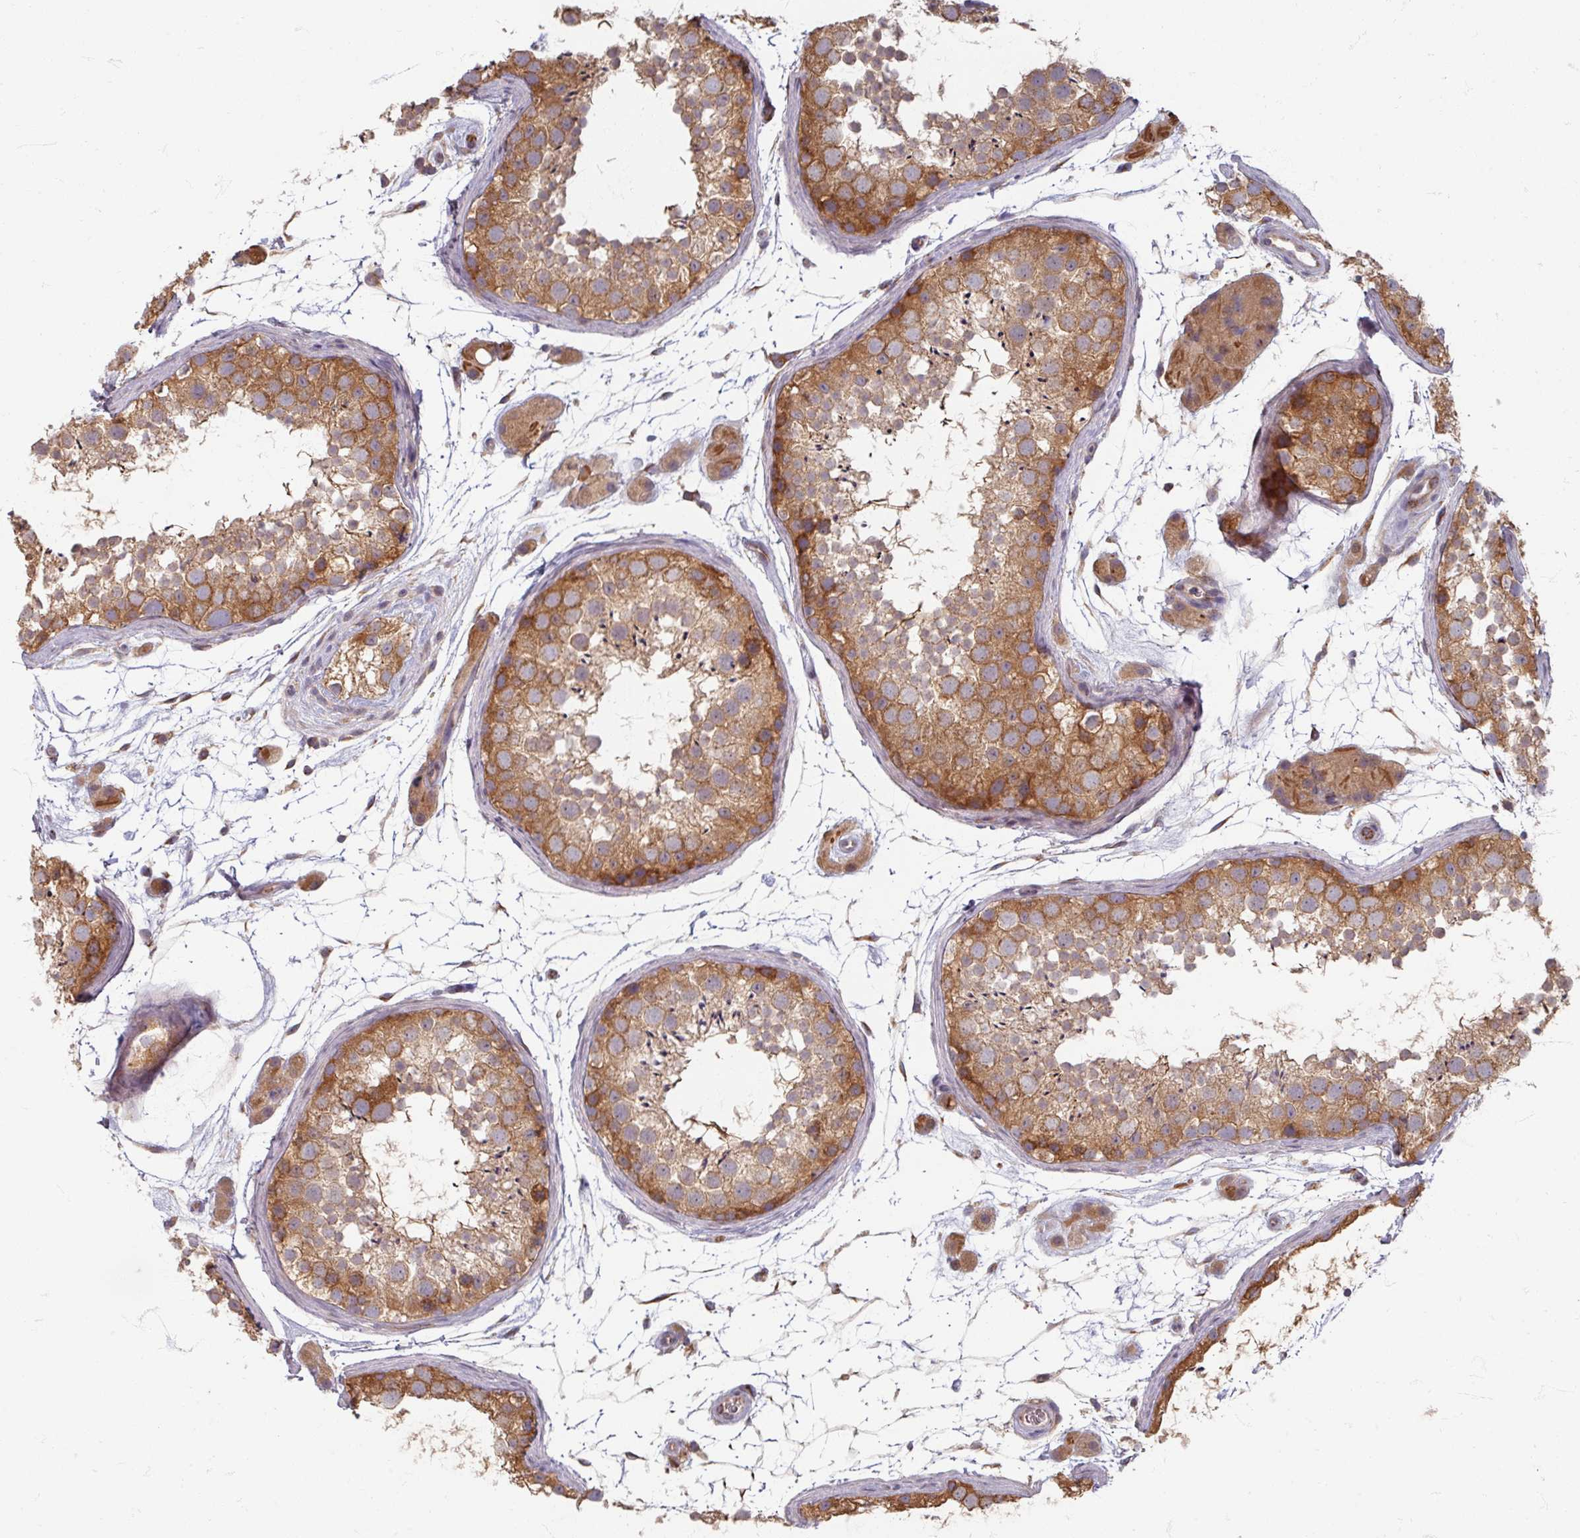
{"staining": {"intensity": "moderate", "quantity": ">75%", "location": "cytoplasmic/membranous"}, "tissue": "testis", "cell_type": "Cells in seminiferous ducts", "image_type": "normal", "snomed": [{"axis": "morphology", "description": "Normal tissue, NOS"}, {"axis": "topography", "description": "Testis"}], "caption": "Benign testis exhibits moderate cytoplasmic/membranous positivity in approximately >75% of cells in seminiferous ducts, visualized by immunohistochemistry. (Brightfield microscopy of DAB IHC at high magnification).", "gene": "STAM", "patient": {"sex": "male", "age": 41}}